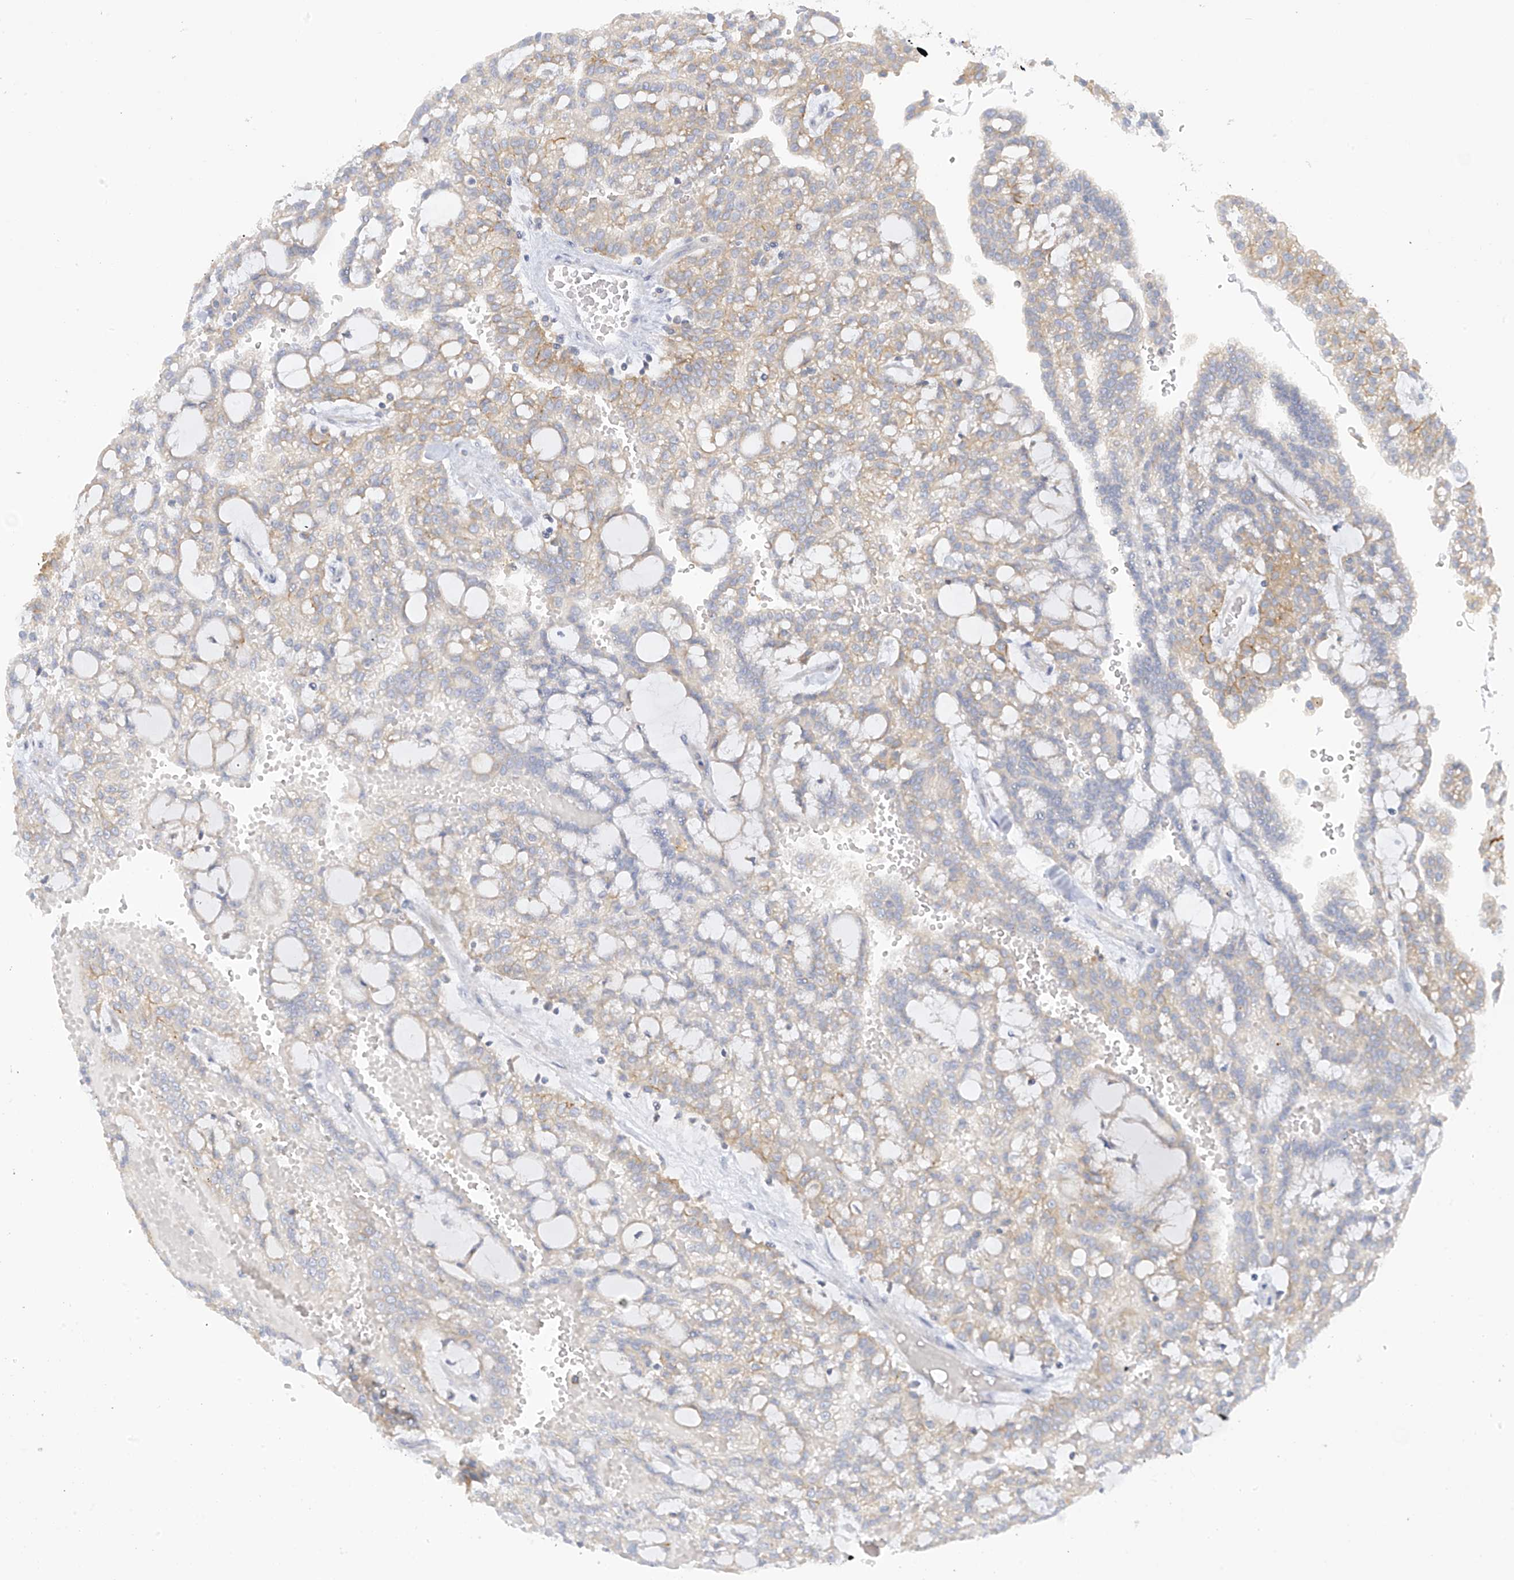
{"staining": {"intensity": "weak", "quantity": "<25%", "location": "cytoplasmic/membranous"}, "tissue": "renal cancer", "cell_type": "Tumor cells", "image_type": "cancer", "snomed": [{"axis": "morphology", "description": "Adenocarcinoma, NOS"}, {"axis": "topography", "description": "Kidney"}], "caption": "Immunohistochemistry (IHC) micrograph of neoplastic tissue: human adenocarcinoma (renal) stained with DAB shows no significant protein staining in tumor cells.", "gene": "SLC6A12", "patient": {"sex": "male", "age": 63}}